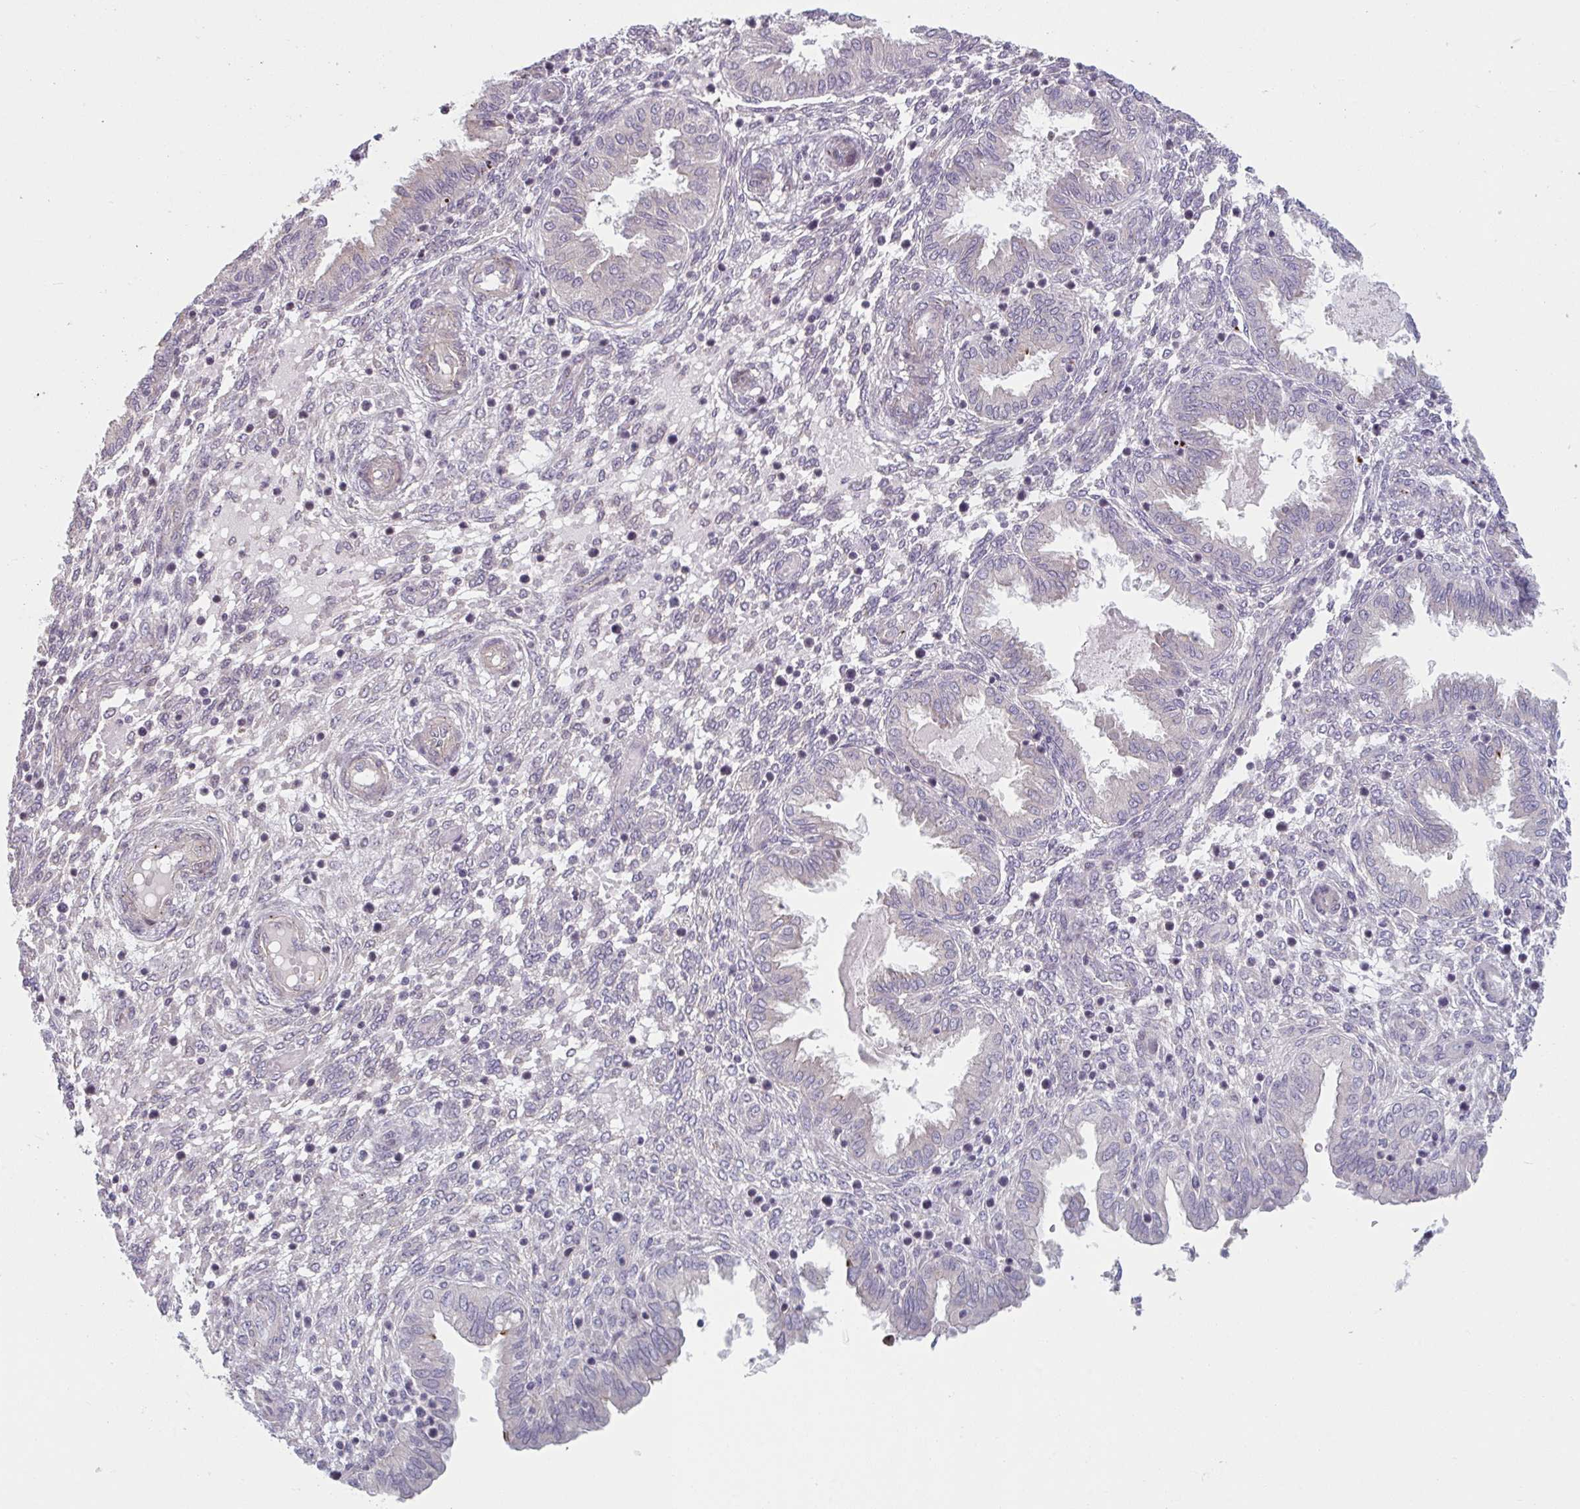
{"staining": {"intensity": "negative", "quantity": "none", "location": "none"}, "tissue": "endometrium", "cell_type": "Cells in endometrial stroma", "image_type": "normal", "snomed": [{"axis": "morphology", "description": "Normal tissue, NOS"}, {"axis": "topography", "description": "Endometrium"}], "caption": "The photomicrograph shows no significant expression in cells in endometrial stroma of endometrium.", "gene": "TNFSF10", "patient": {"sex": "female", "age": 33}}